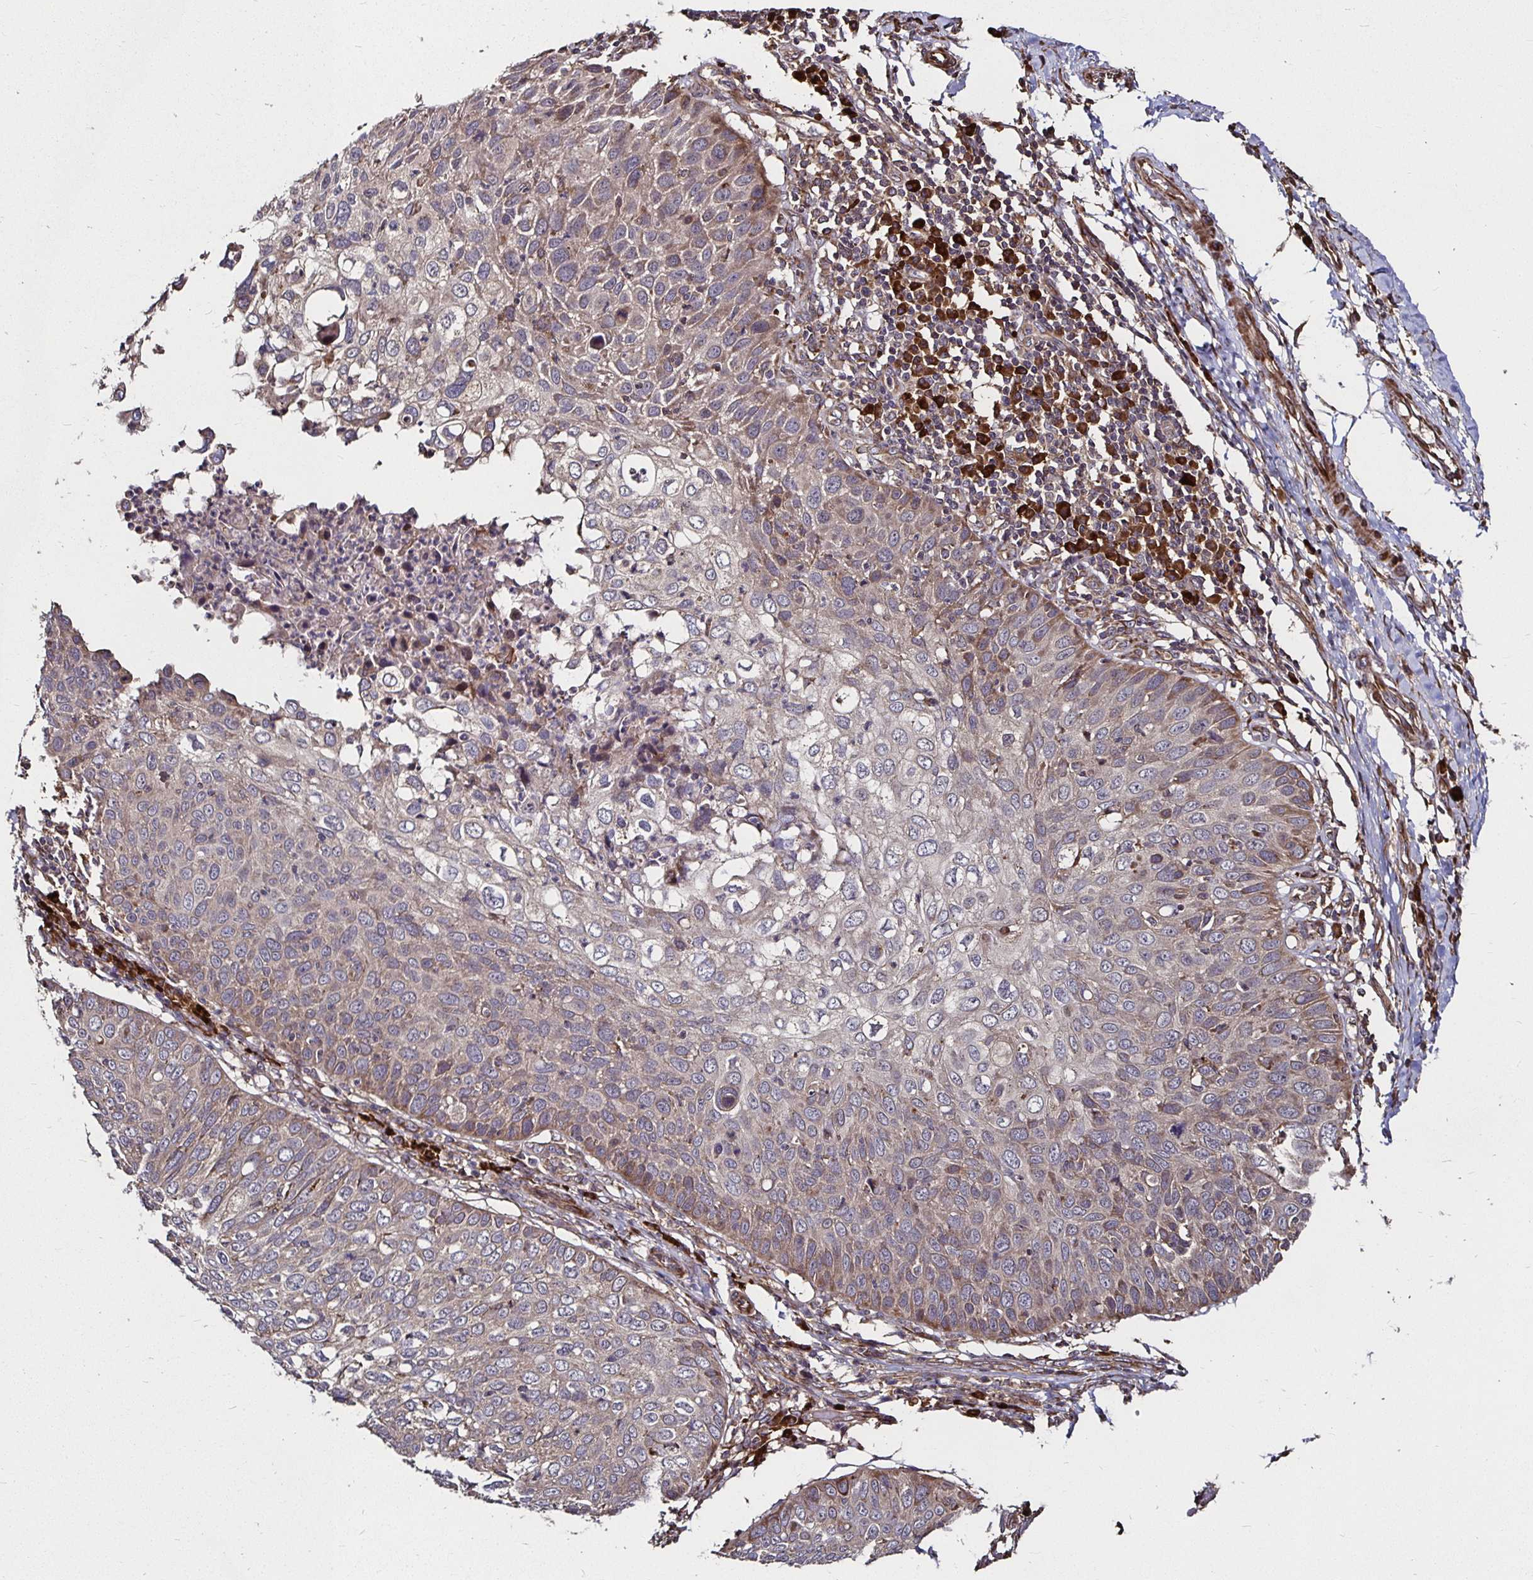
{"staining": {"intensity": "moderate", "quantity": "<25%", "location": "cytoplasmic/membranous"}, "tissue": "skin cancer", "cell_type": "Tumor cells", "image_type": "cancer", "snomed": [{"axis": "morphology", "description": "Squamous cell carcinoma, NOS"}, {"axis": "topography", "description": "Skin"}], "caption": "Moderate cytoplasmic/membranous staining for a protein is seen in about <25% of tumor cells of skin cancer using IHC.", "gene": "MLST8", "patient": {"sex": "male", "age": 87}}